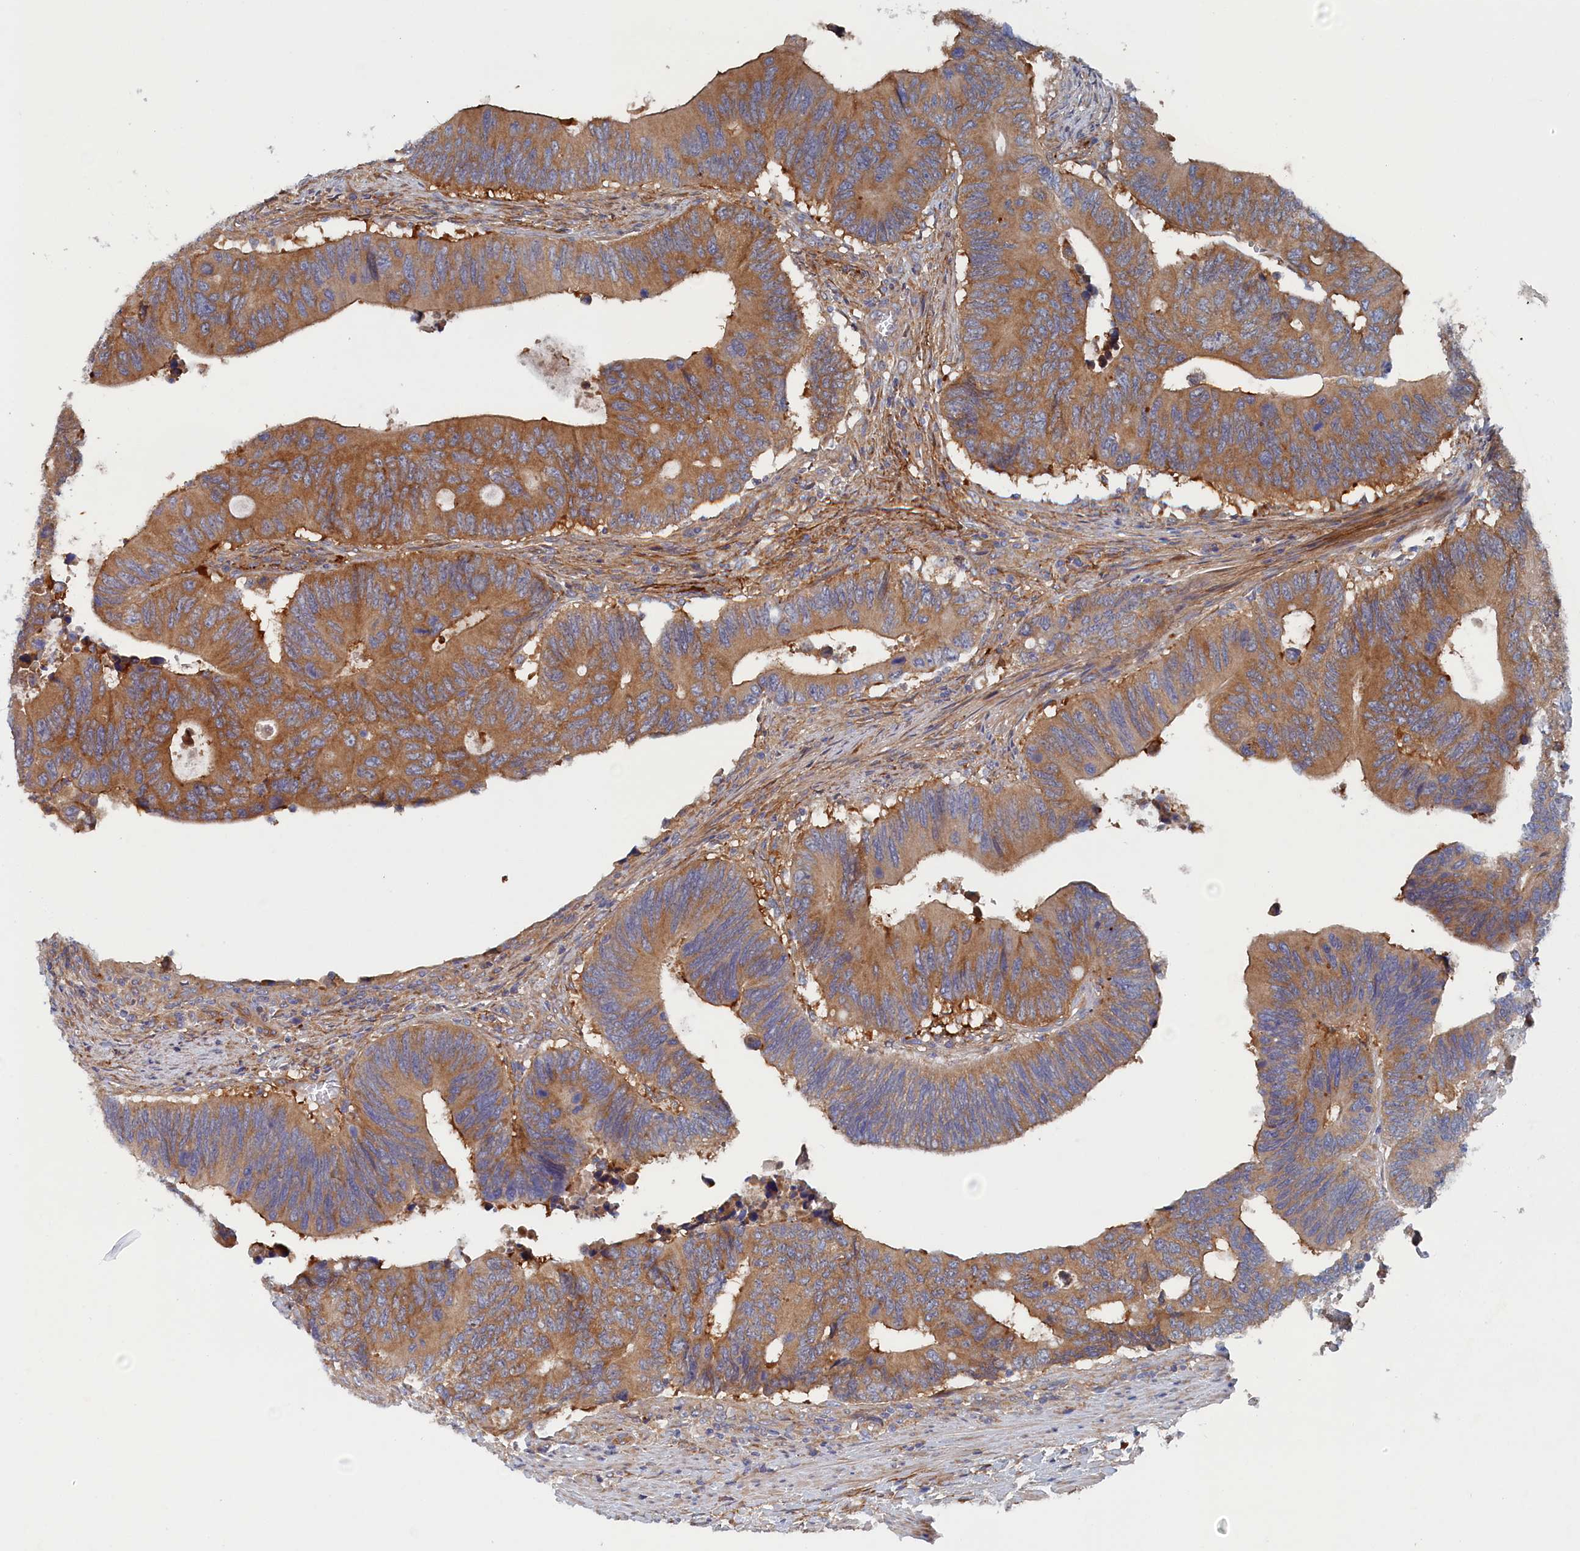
{"staining": {"intensity": "moderate", "quantity": ">75%", "location": "cytoplasmic/membranous"}, "tissue": "colorectal cancer", "cell_type": "Tumor cells", "image_type": "cancer", "snomed": [{"axis": "morphology", "description": "Adenocarcinoma, NOS"}, {"axis": "topography", "description": "Colon"}], "caption": "Human colorectal cancer stained with a protein marker shows moderate staining in tumor cells.", "gene": "TMEM196", "patient": {"sex": "male", "age": 87}}